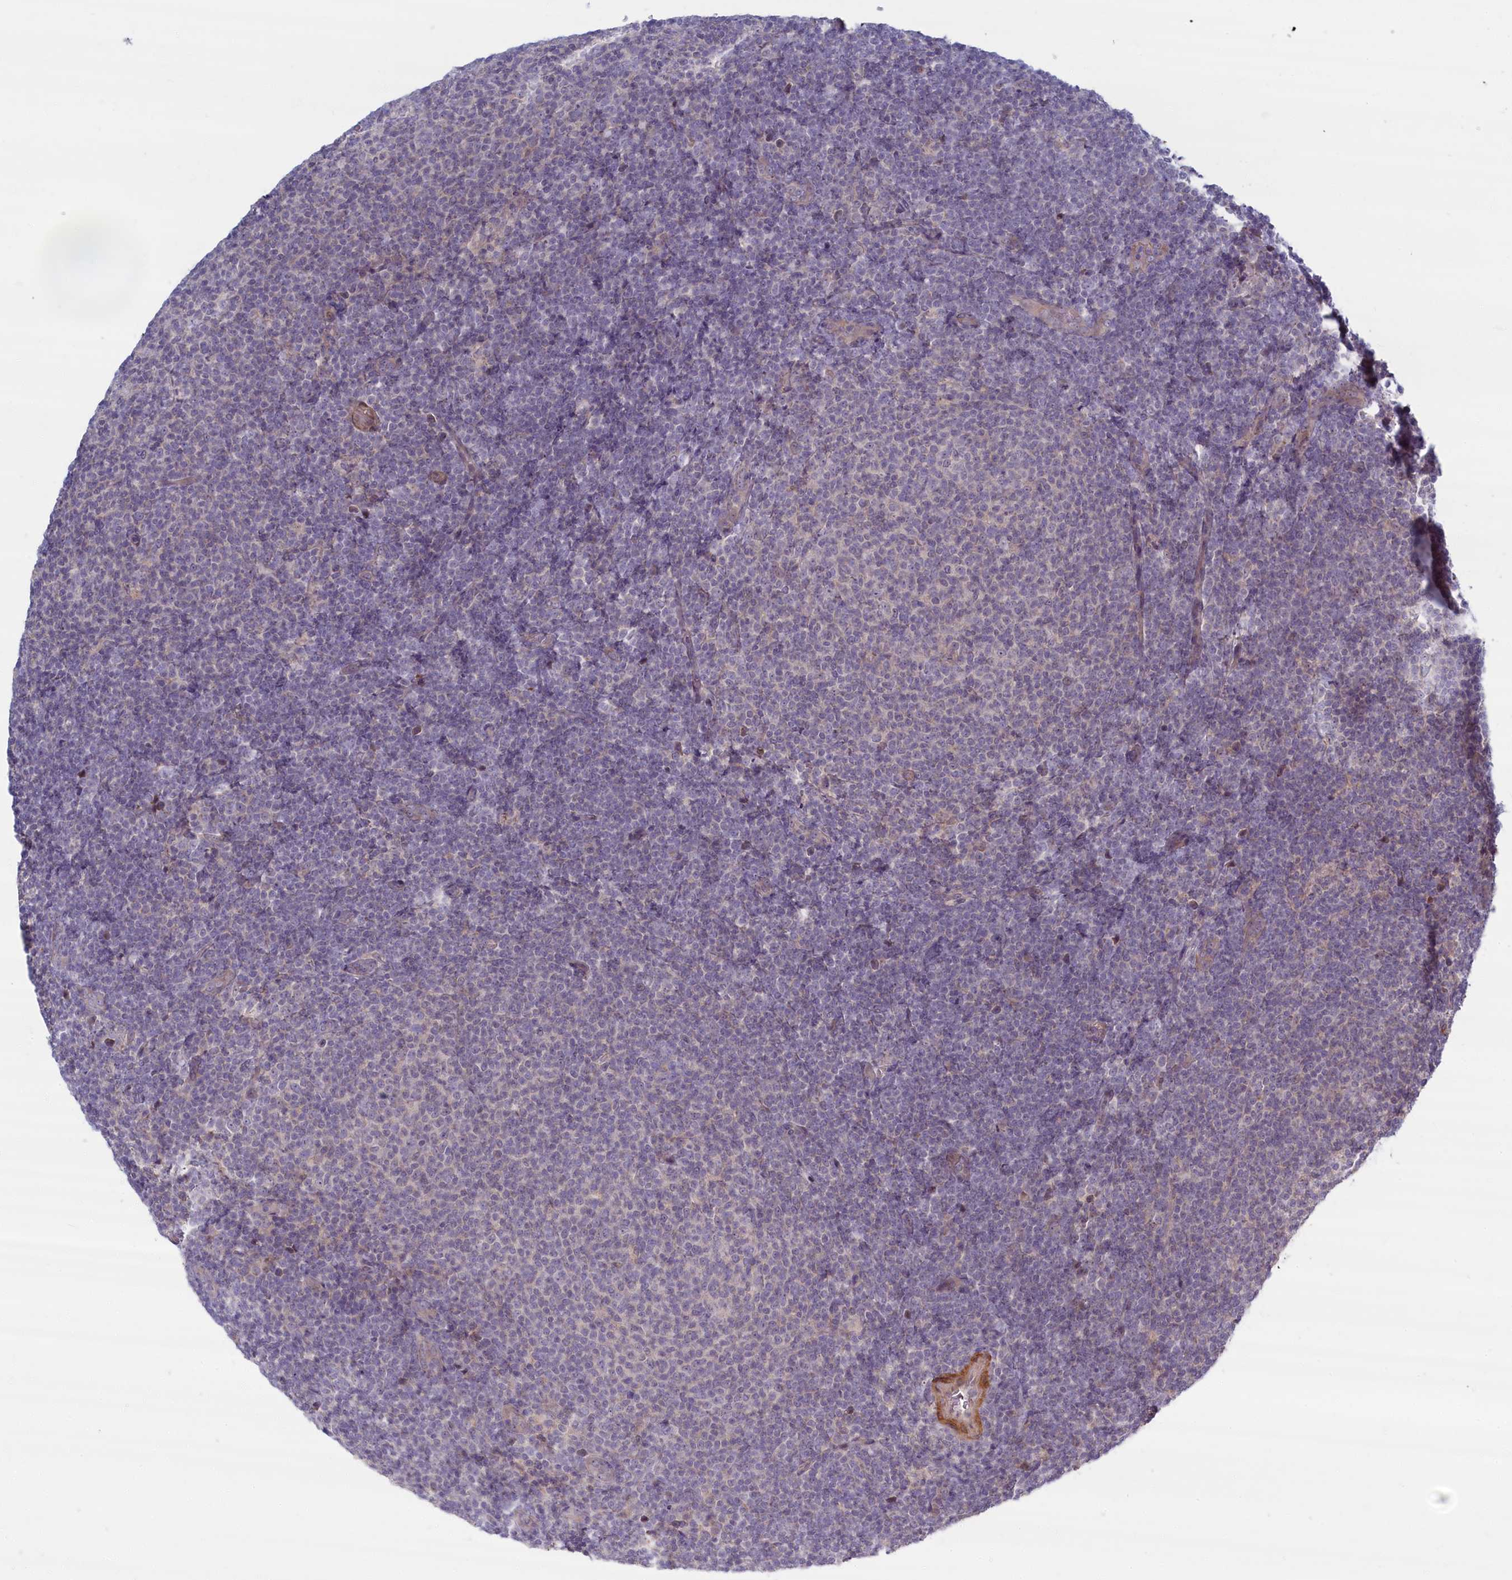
{"staining": {"intensity": "negative", "quantity": "none", "location": "none"}, "tissue": "lymphoma", "cell_type": "Tumor cells", "image_type": "cancer", "snomed": [{"axis": "morphology", "description": "Malignant lymphoma, non-Hodgkin's type, Low grade"}, {"axis": "topography", "description": "Lymph node"}], "caption": "Lymphoma stained for a protein using immunohistochemistry demonstrates no expression tumor cells.", "gene": "TRPM4", "patient": {"sex": "male", "age": 66}}